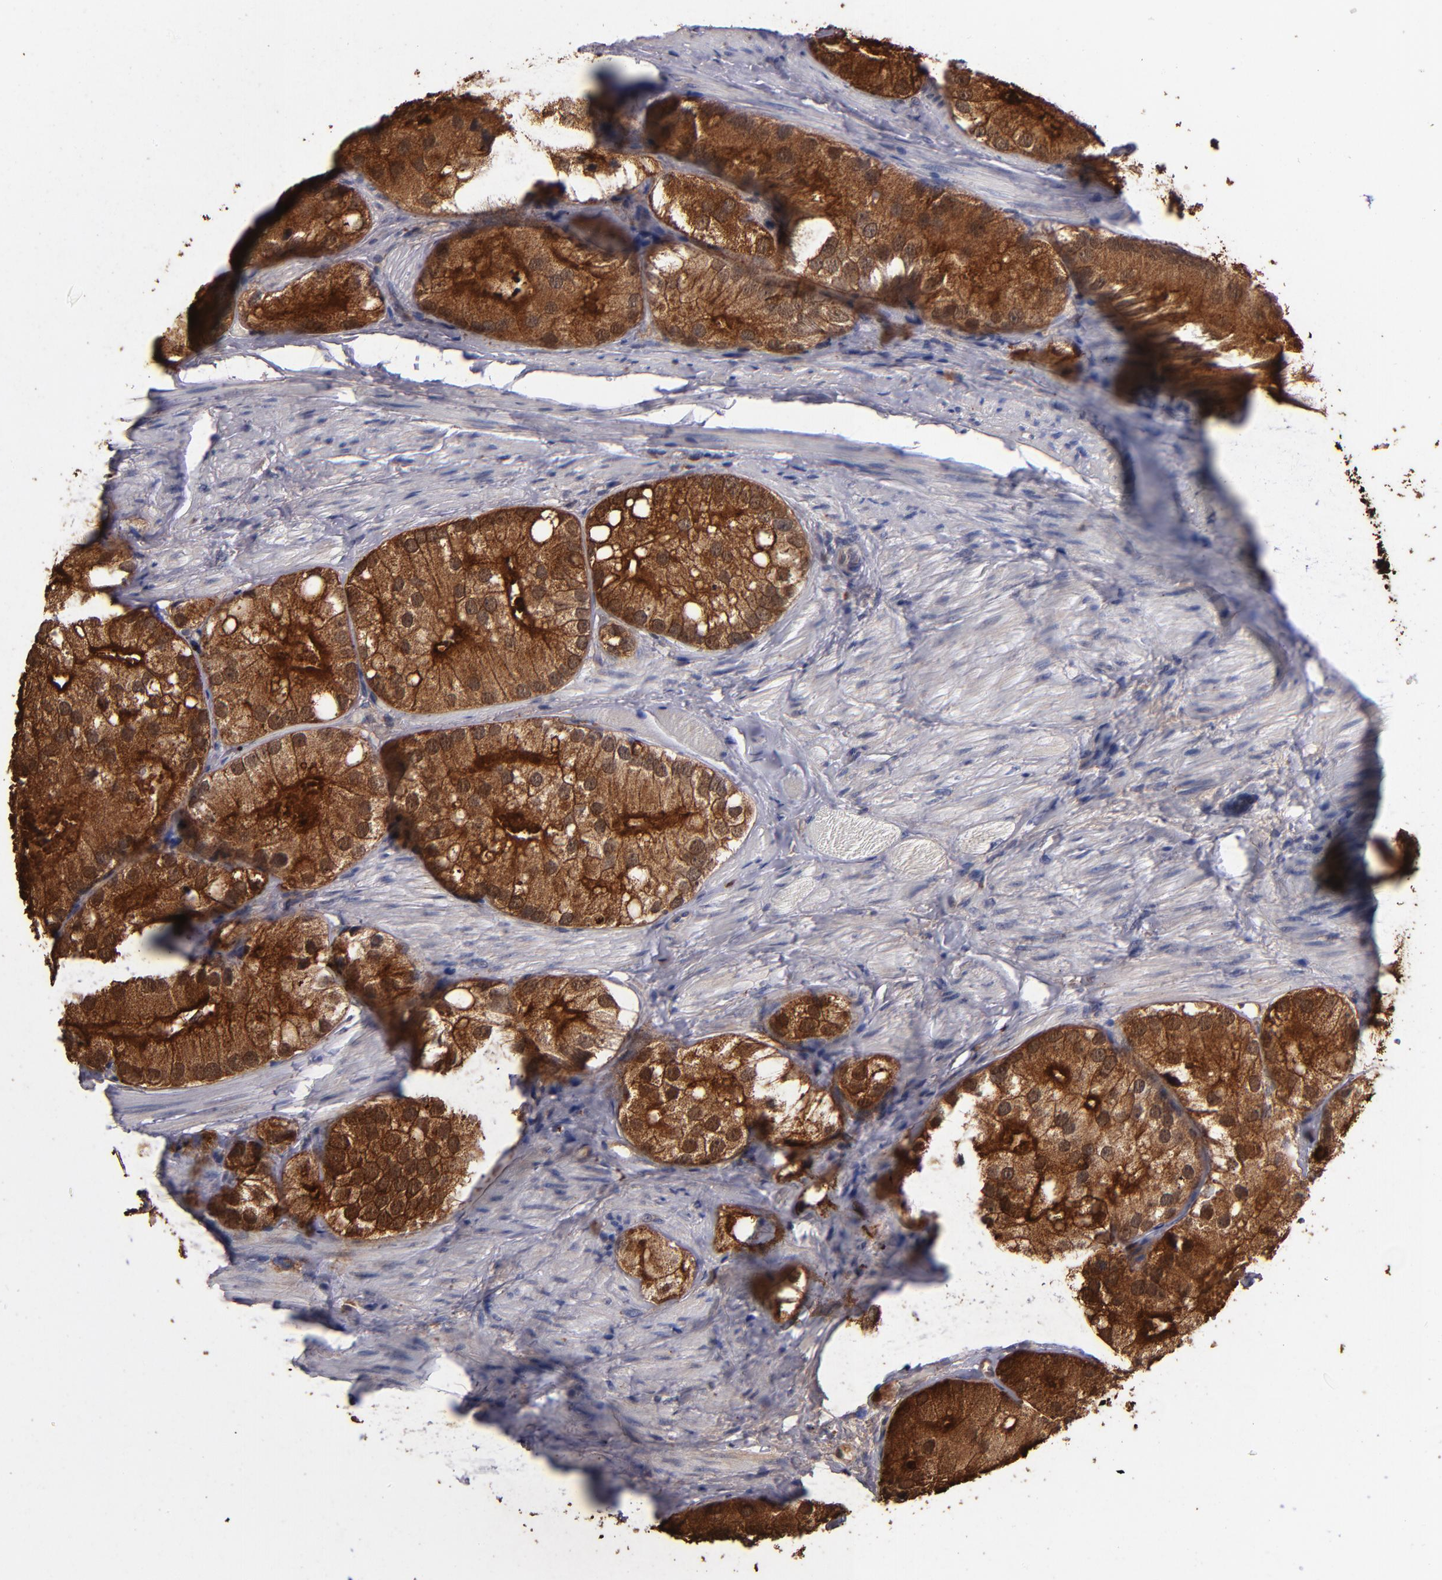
{"staining": {"intensity": "strong", "quantity": ">75%", "location": "cytoplasmic/membranous"}, "tissue": "prostate cancer", "cell_type": "Tumor cells", "image_type": "cancer", "snomed": [{"axis": "morphology", "description": "Adenocarcinoma, Low grade"}, {"axis": "topography", "description": "Prostate"}], "caption": "Immunohistochemistry staining of prostate cancer (low-grade adenocarcinoma), which displays high levels of strong cytoplasmic/membranous expression in approximately >75% of tumor cells indicating strong cytoplasmic/membranous protein staining. The staining was performed using DAB (3,3'-diaminobenzidine) (brown) for protein detection and nuclei were counterstained in hematoxylin (blue).", "gene": "TTLL12", "patient": {"sex": "male", "age": 69}}